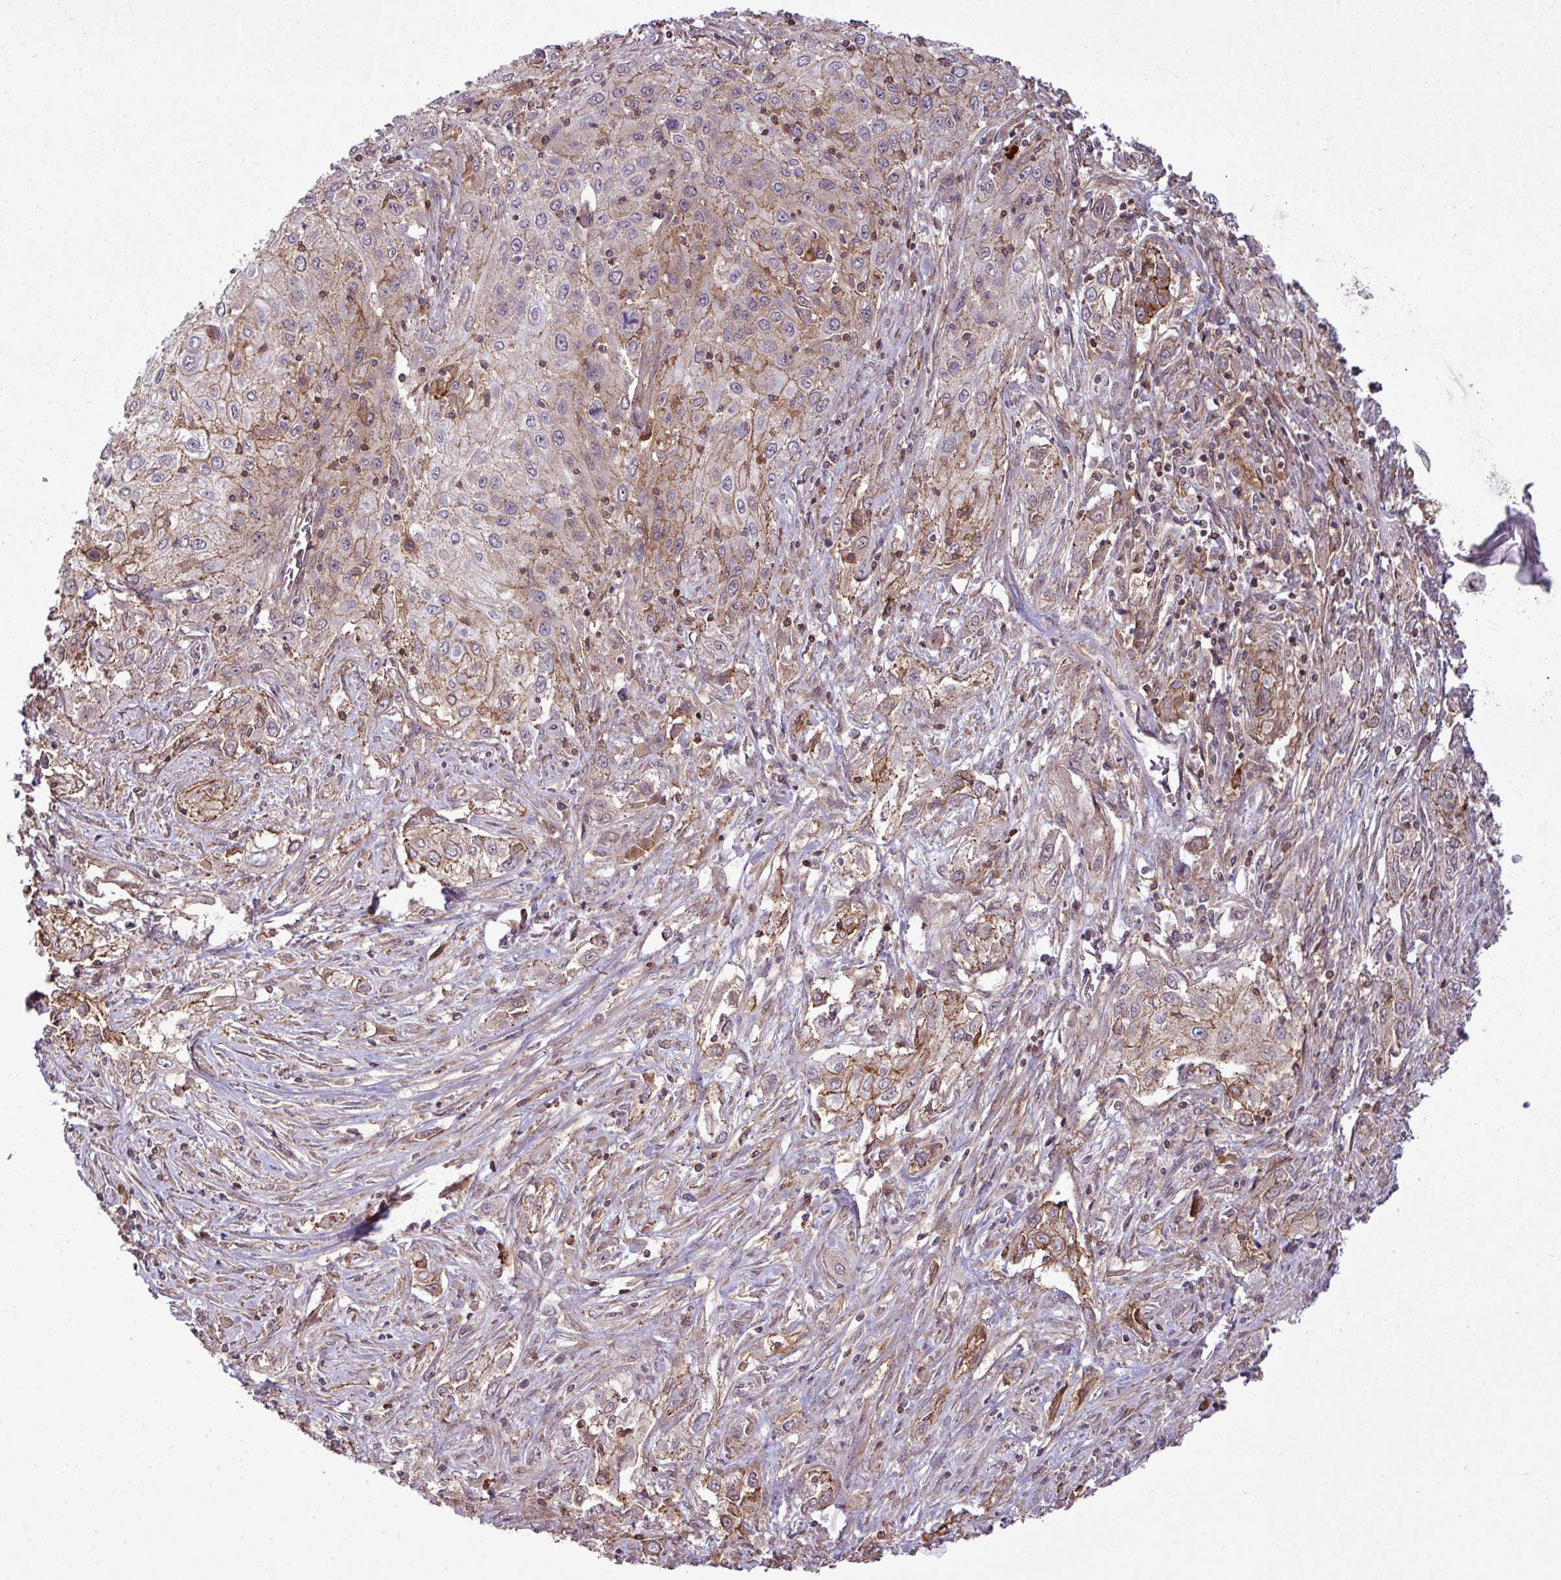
{"staining": {"intensity": "weak", "quantity": "<25%", "location": "cytoplasmic/membranous"}, "tissue": "lung cancer", "cell_type": "Tumor cells", "image_type": "cancer", "snomed": [{"axis": "morphology", "description": "Squamous cell carcinoma, NOS"}, {"axis": "topography", "description": "Lung"}], "caption": "Immunohistochemical staining of lung squamous cell carcinoma exhibits no significant expression in tumor cells.", "gene": "ZC2HC1C", "patient": {"sex": "female", "age": 69}}